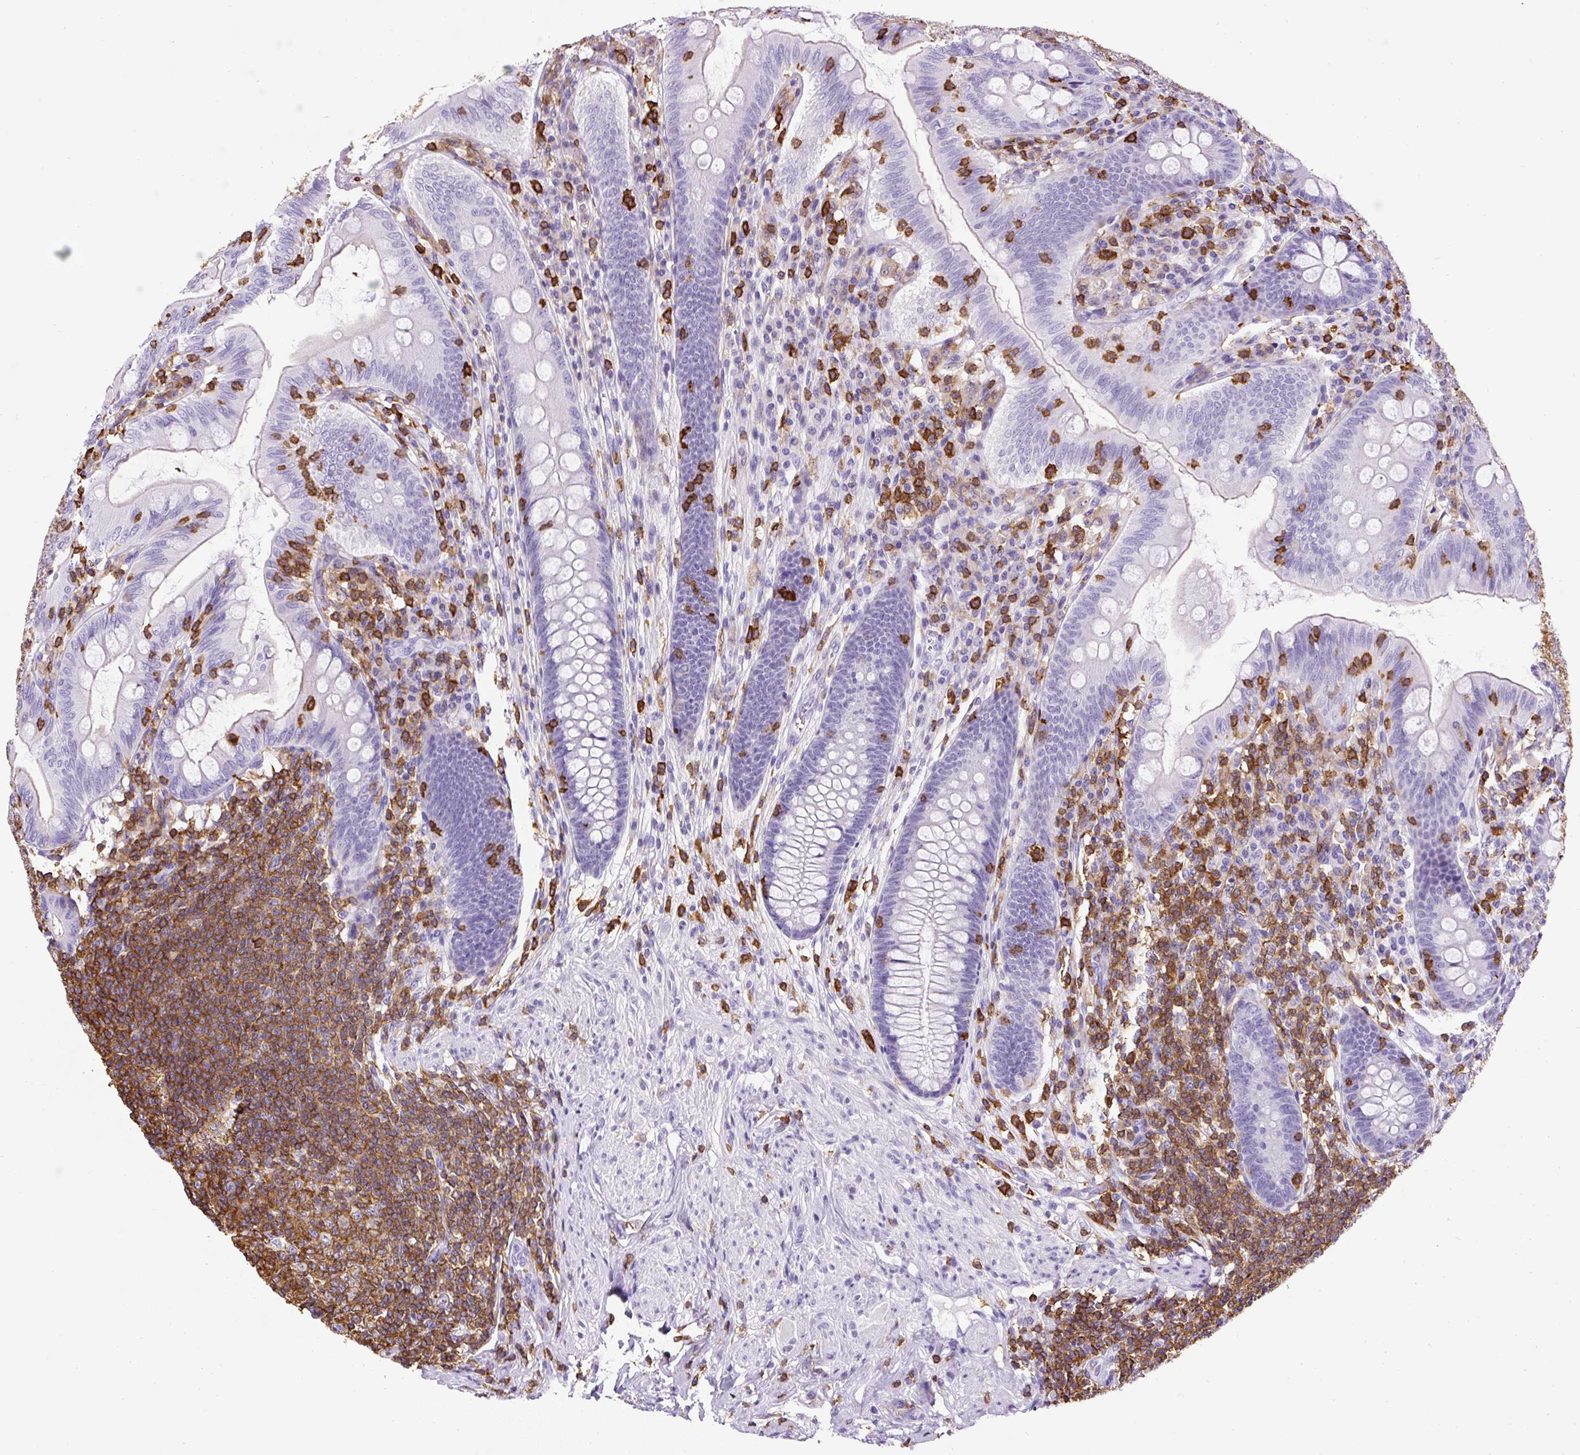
{"staining": {"intensity": "negative", "quantity": "none", "location": "none"}, "tissue": "appendix", "cell_type": "Glandular cells", "image_type": "normal", "snomed": [{"axis": "morphology", "description": "Normal tissue, NOS"}, {"axis": "topography", "description": "Appendix"}], "caption": "IHC photomicrograph of unremarkable appendix stained for a protein (brown), which demonstrates no expression in glandular cells. Nuclei are stained in blue.", "gene": "FAM228B", "patient": {"sex": "male", "age": 71}}